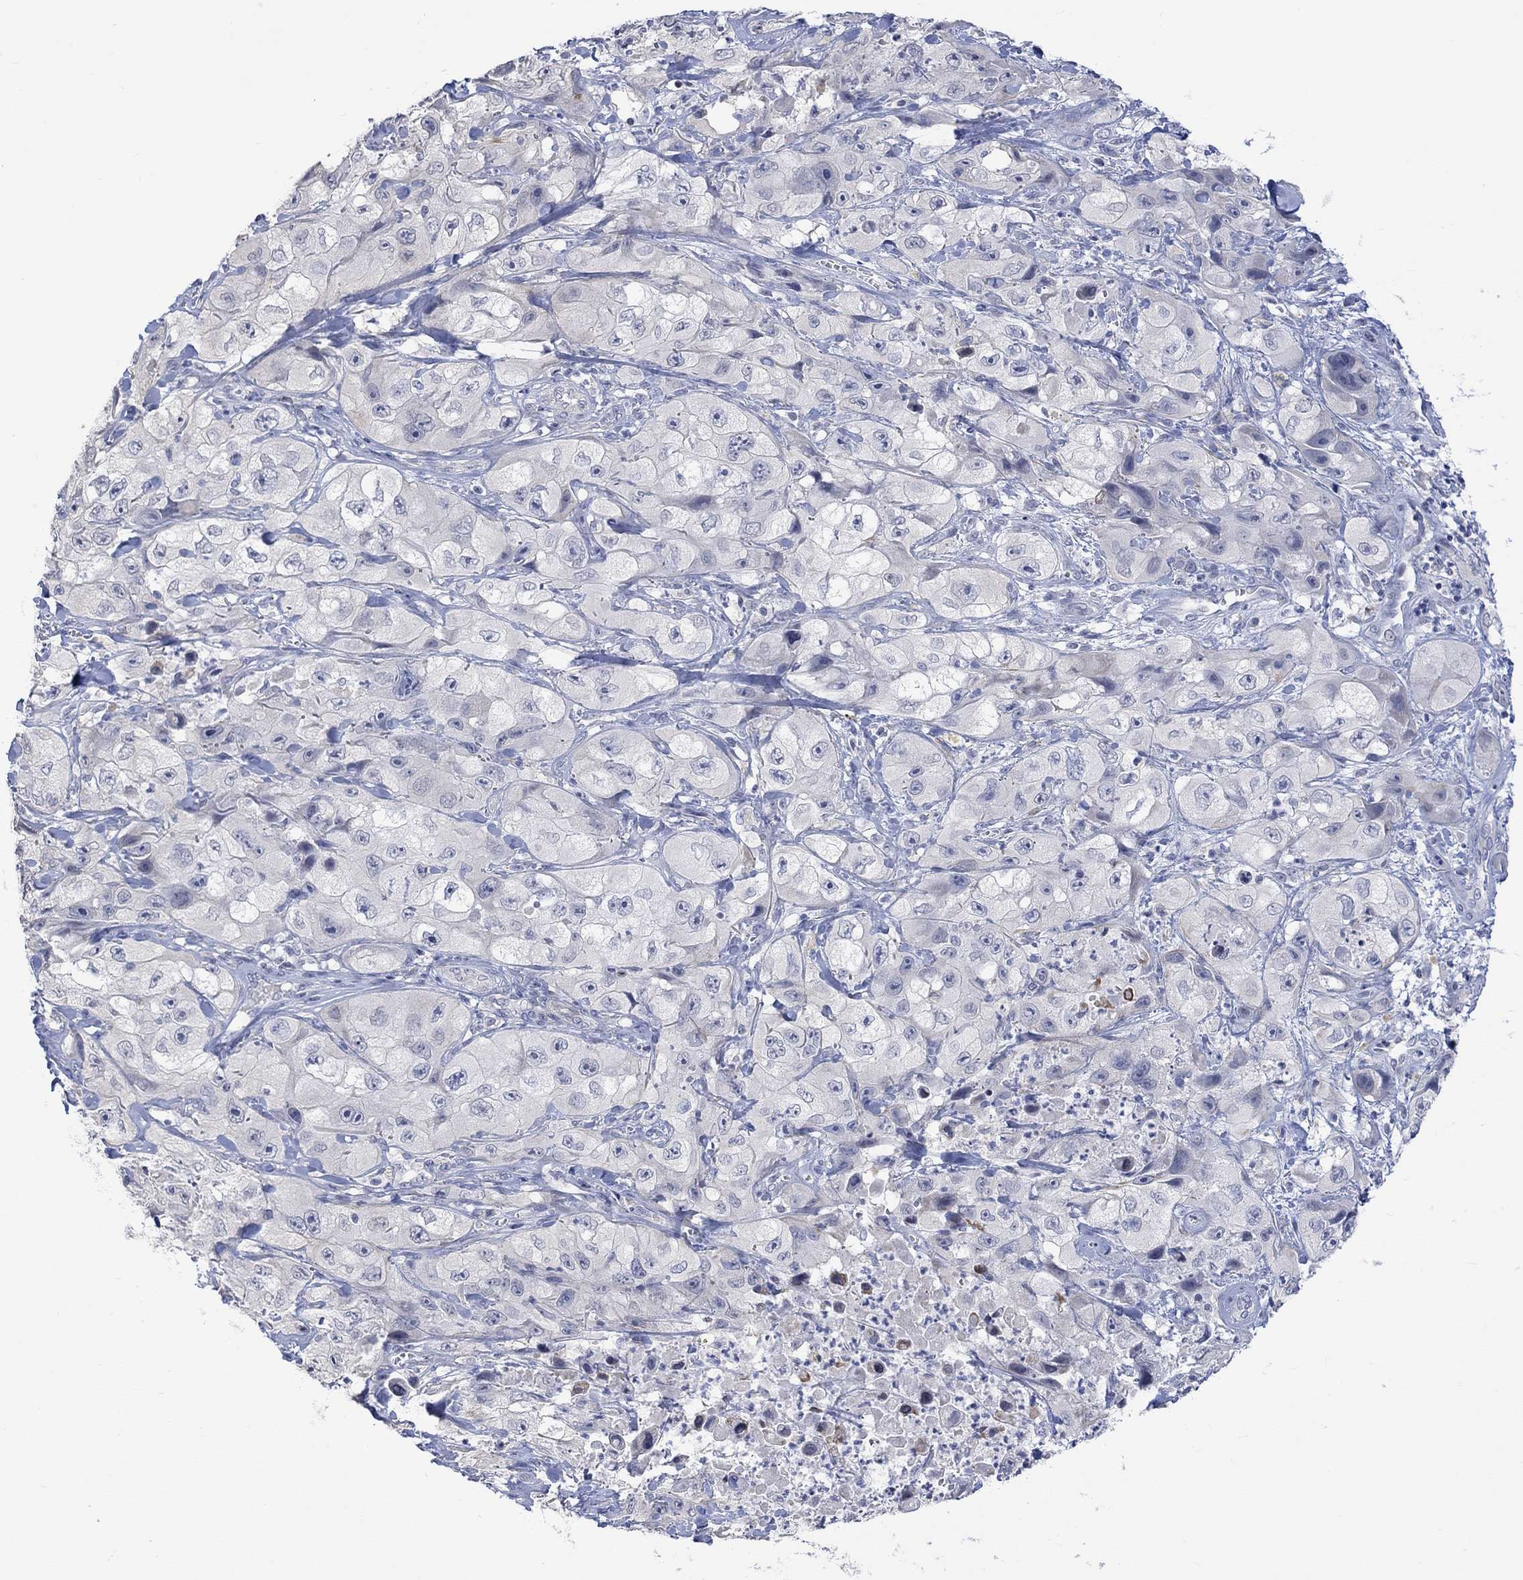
{"staining": {"intensity": "negative", "quantity": "none", "location": "none"}, "tissue": "skin cancer", "cell_type": "Tumor cells", "image_type": "cancer", "snomed": [{"axis": "morphology", "description": "Squamous cell carcinoma, NOS"}, {"axis": "topography", "description": "Skin"}, {"axis": "topography", "description": "Subcutis"}], "caption": "Protein analysis of skin cancer (squamous cell carcinoma) reveals no significant expression in tumor cells.", "gene": "DCX", "patient": {"sex": "male", "age": 73}}